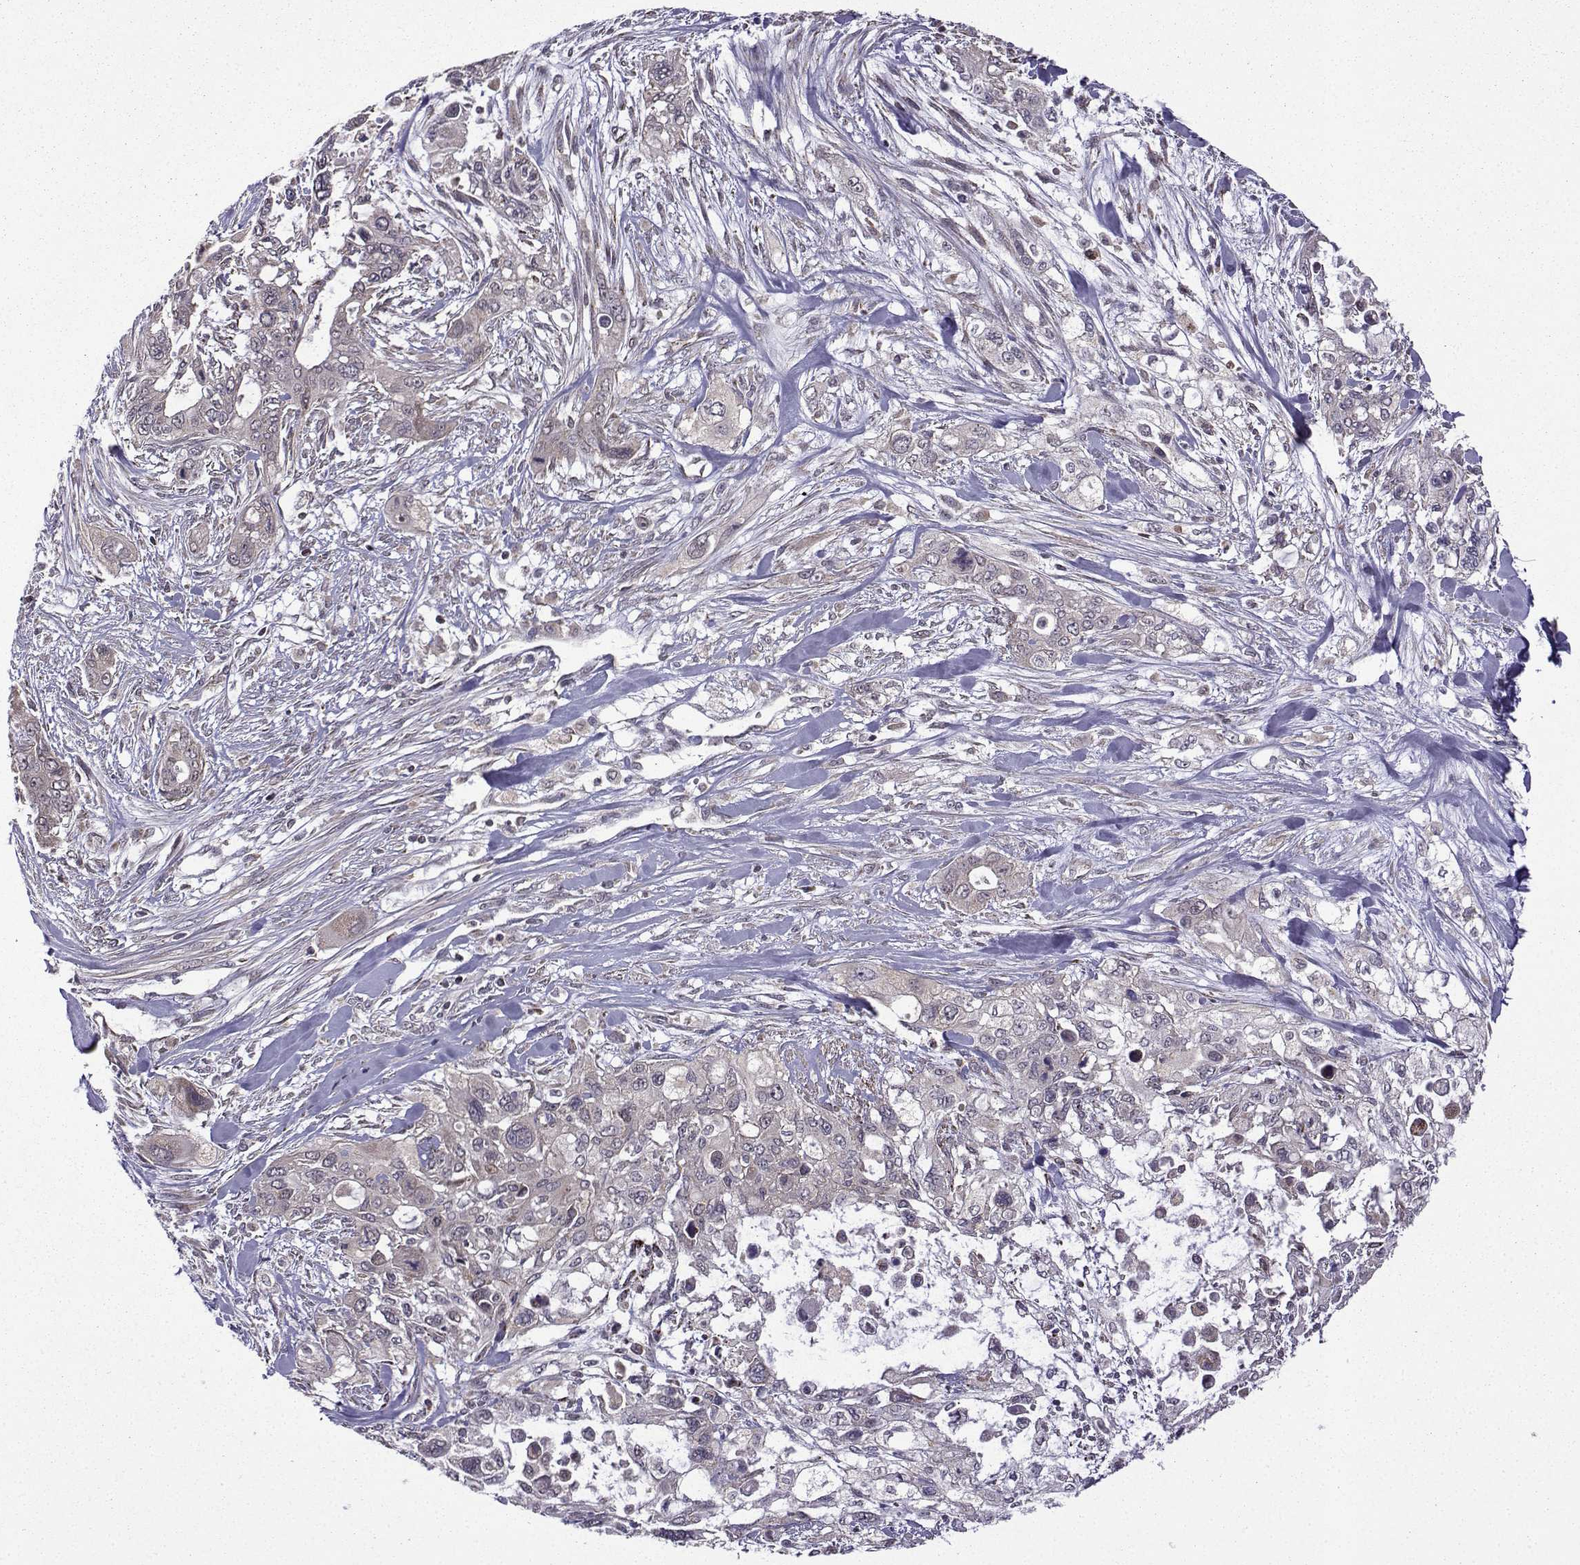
{"staining": {"intensity": "negative", "quantity": "none", "location": "none"}, "tissue": "pancreatic cancer", "cell_type": "Tumor cells", "image_type": "cancer", "snomed": [{"axis": "morphology", "description": "Adenocarcinoma, NOS"}, {"axis": "topography", "description": "Pancreas"}], "caption": "Immunohistochemical staining of human pancreatic adenocarcinoma exhibits no significant expression in tumor cells.", "gene": "TAB2", "patient": {"sex": "male", "age": 47}}